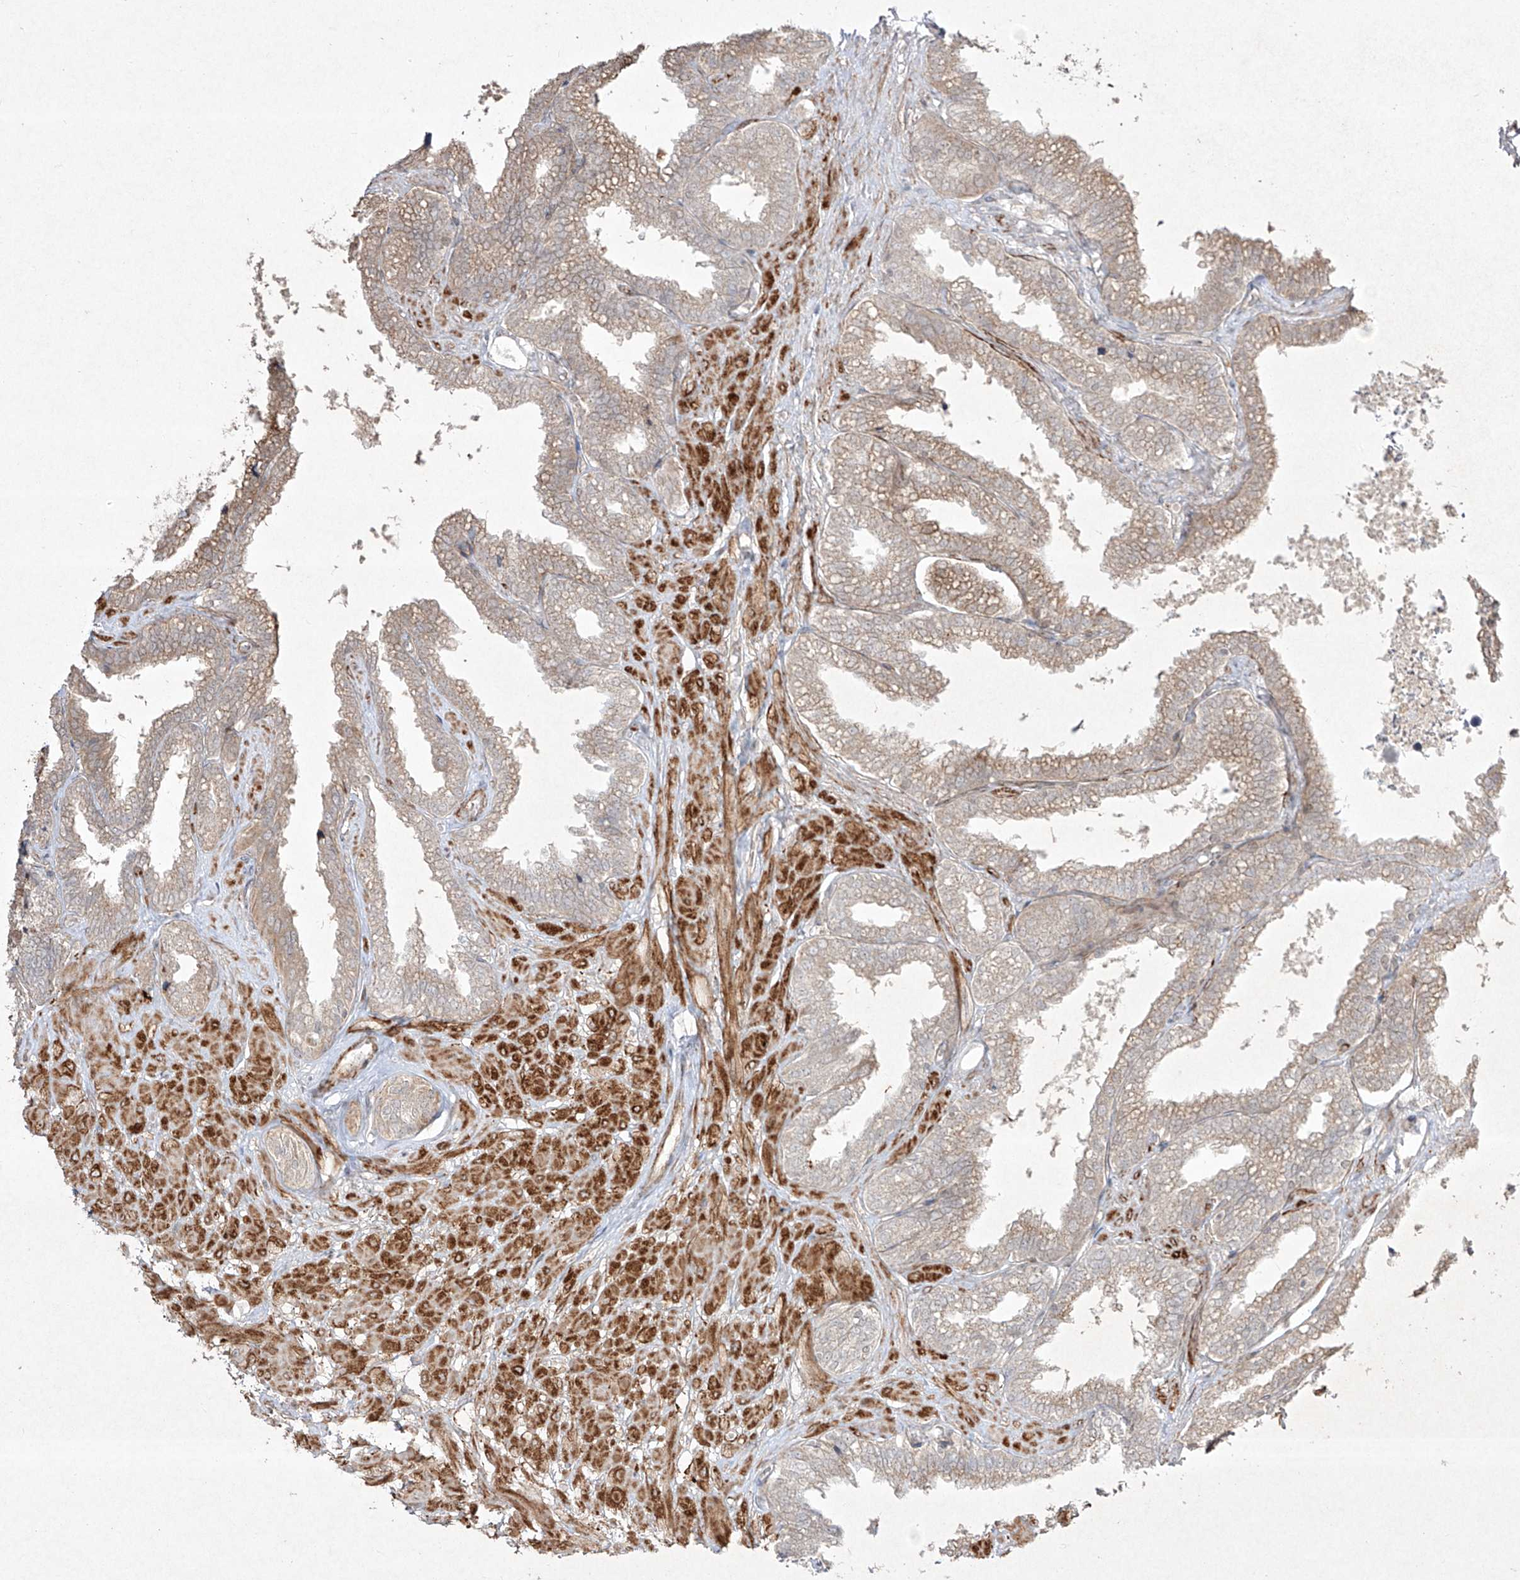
{"staining": {"intensity": "weak", "quantity": "<25%", "location": "cytoplasmic/membranous"}, "tissue": "seminal vesicle", "cell_type": "Glandular cells", "image_type": "normal", "snomed": [{"axis": "morphology", "description": "Normal tissue, NOS"}, {"axis": "topography", "description": "Seminal veicle"}], "caption": "IHC of unremarkable seminal vesicle shows no staining in glandular cells. (Brightfield microscopy of DAB immunohistochemistry (IHC) at high magnification).", "gene": "KDM1B", "patient": {"sex": "male", "age": 46}}